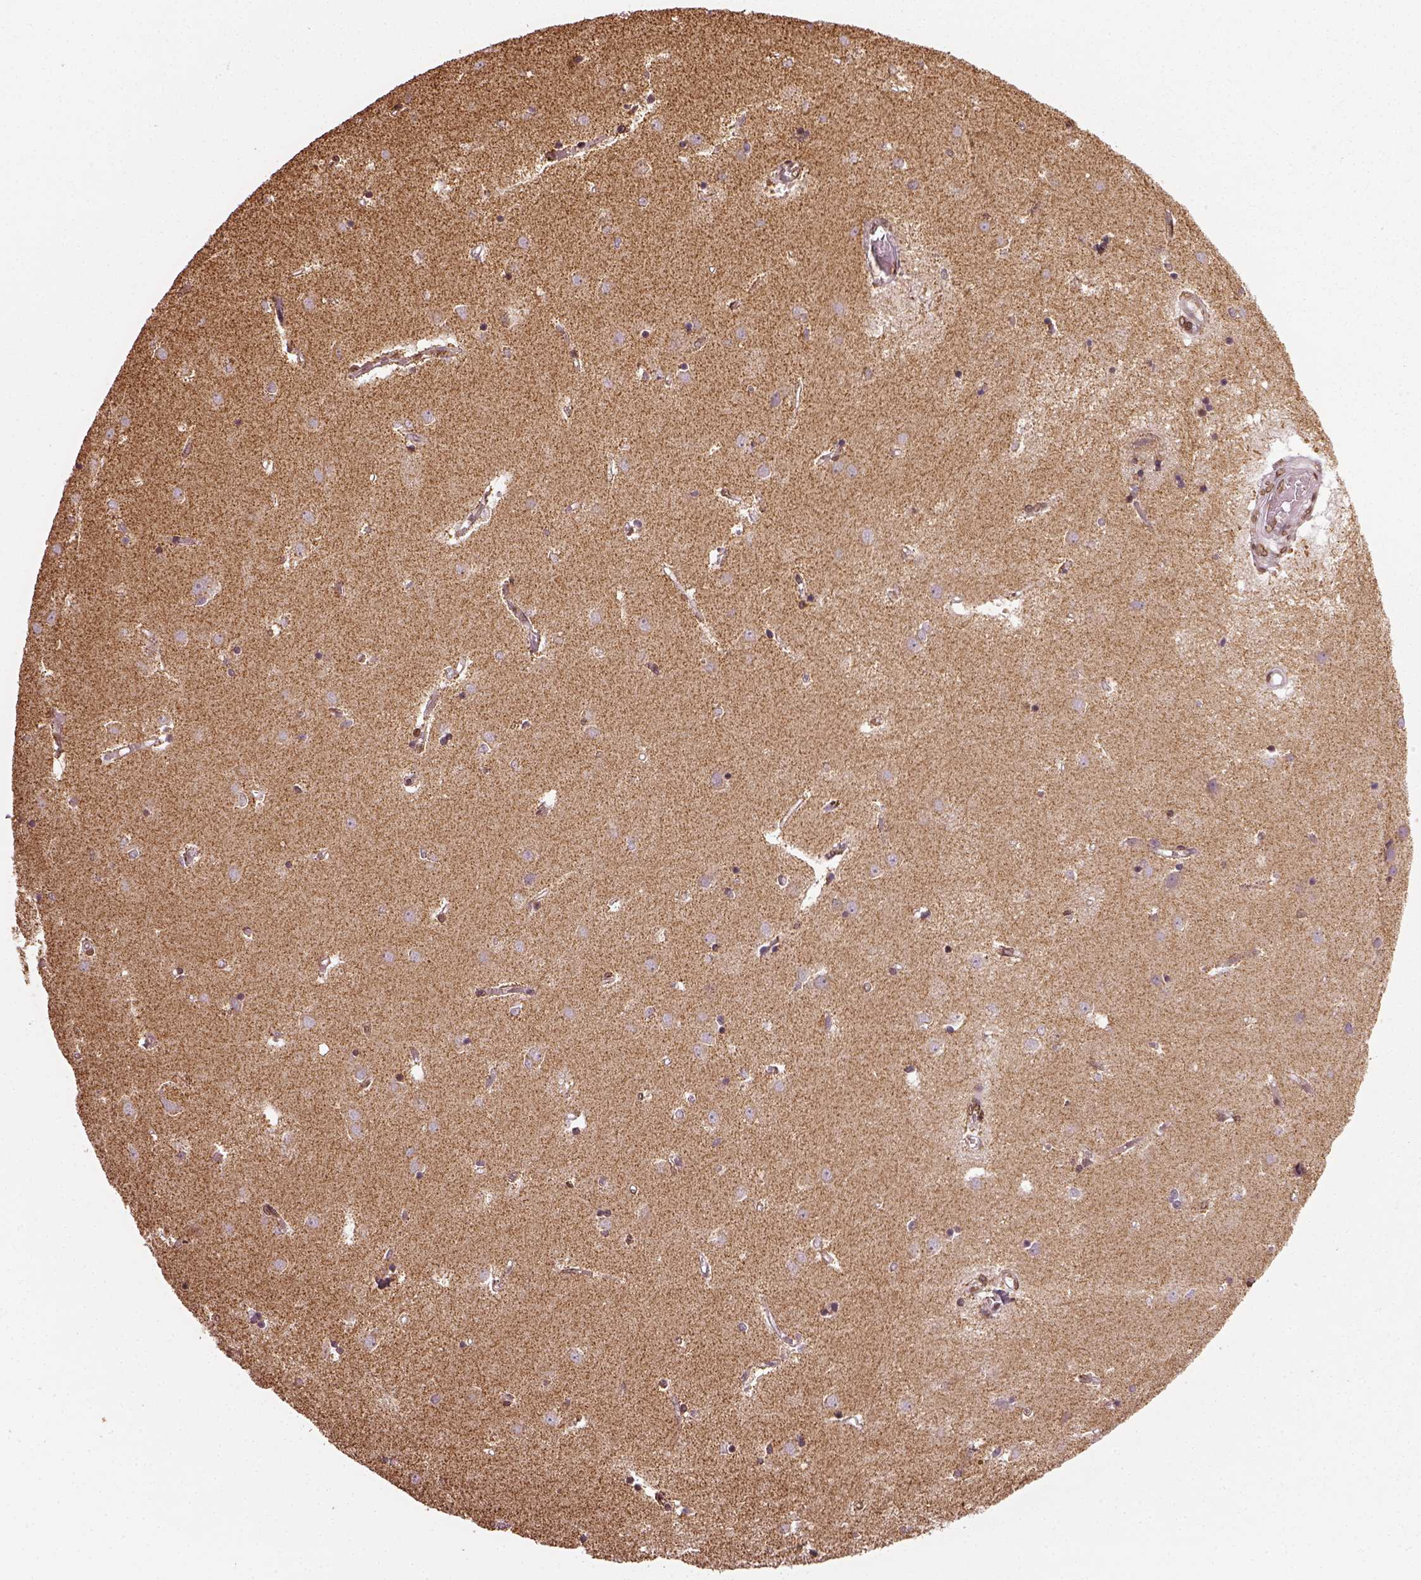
{"staining": {"intensity": "strong", "quantity": "25%-75%", "location": "cytoplasmic/membranous"}, "tissue": "caudate", "cell_type": "Glial cells", "image_type": "normal", "snomed": [{"axis": "morphology", "description": "Normal tissue, NOS"}, {"axis": "topography", "description": "Lateral ventricle wall"}], "caption": "The image demonstrates staining of unremarkable caudate, revealing strong cytoplasmic/membranous protein expression (brown color) within glial cells.", "gene": "ACOT2", "patient": {"sex": "male", "age": 54}}